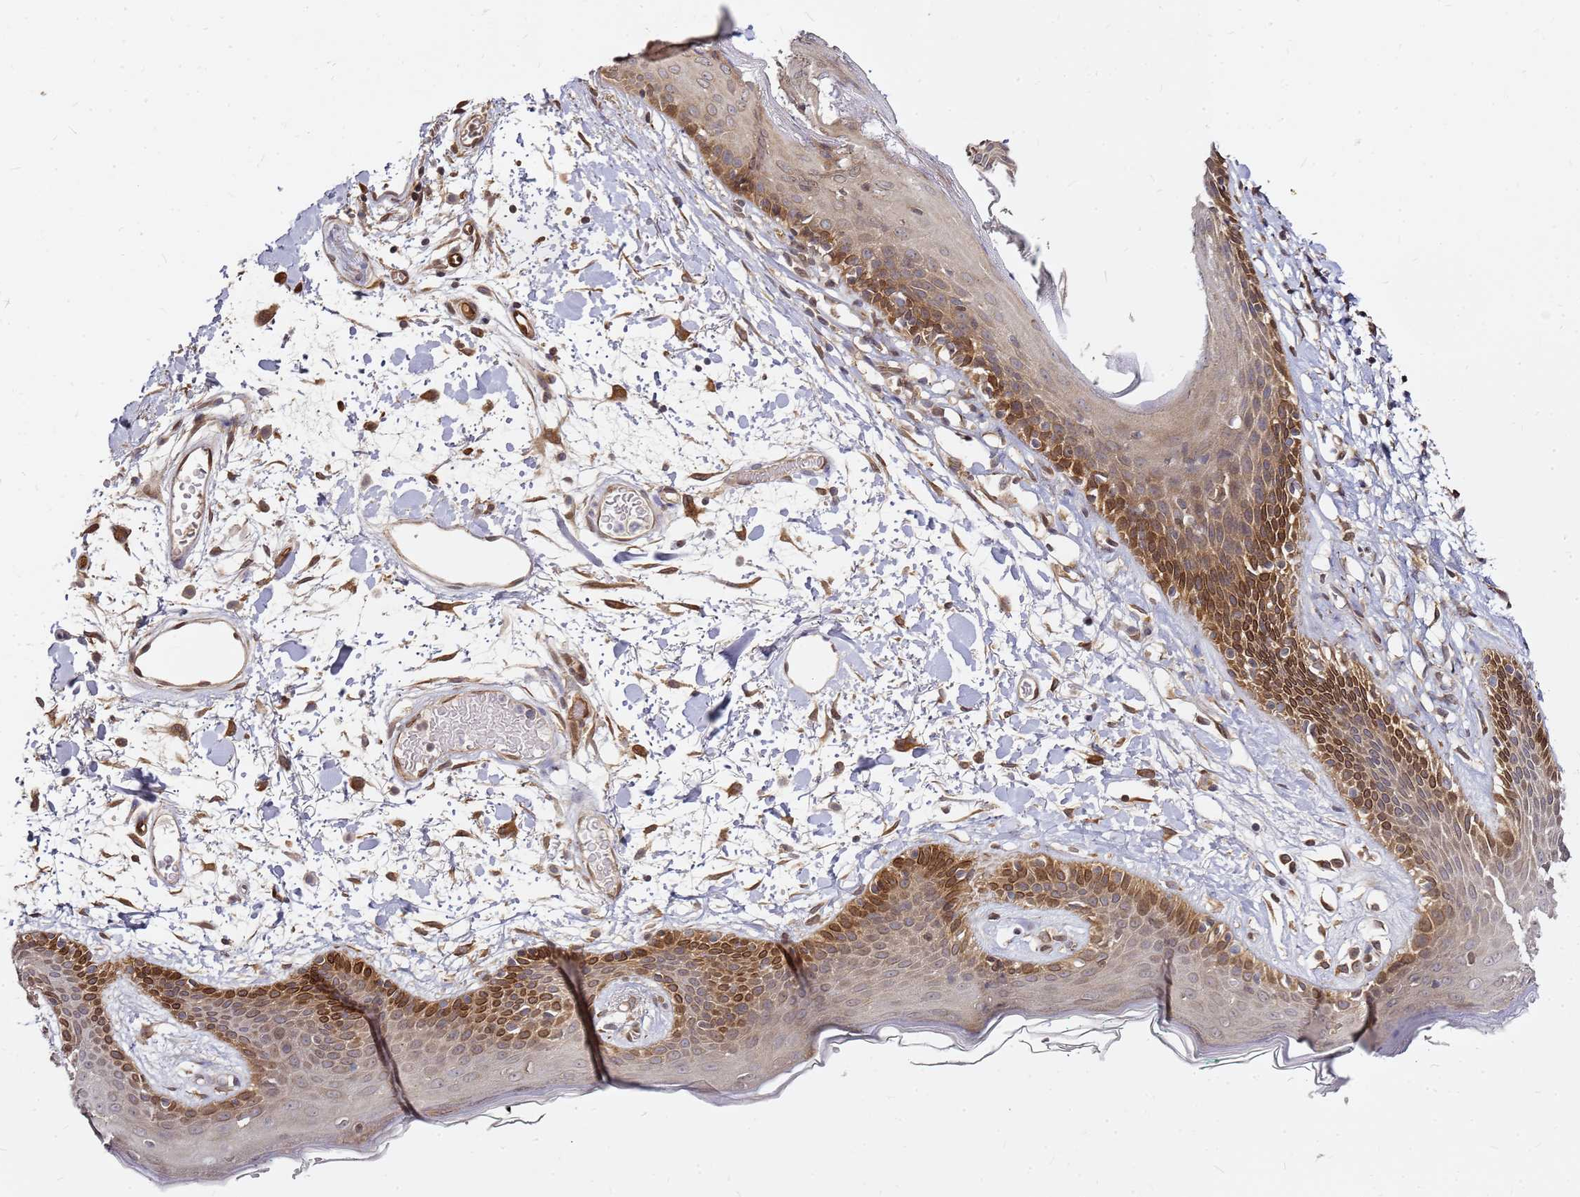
{"staining": {"intensity": "strong", "quantity": ">75%", "location": "cytoplasmic/membranous"}, "tissue": "skin", "cell_type": "Fibroblasts", "image_type": "normal", "snomed": [{"axis": "morphology", "description": "Normal tissue, NOS"}, {"axis": "topography", "description": "Skin"}], "caption": "Immunohistochemical staining of unremarkable human skin displays high levels of strong cytoplasmic/membranous staining in approximately >75% of fibroblasts.", "gene": "NUDT14", "patient": {"sex": "male", "age": 79}}